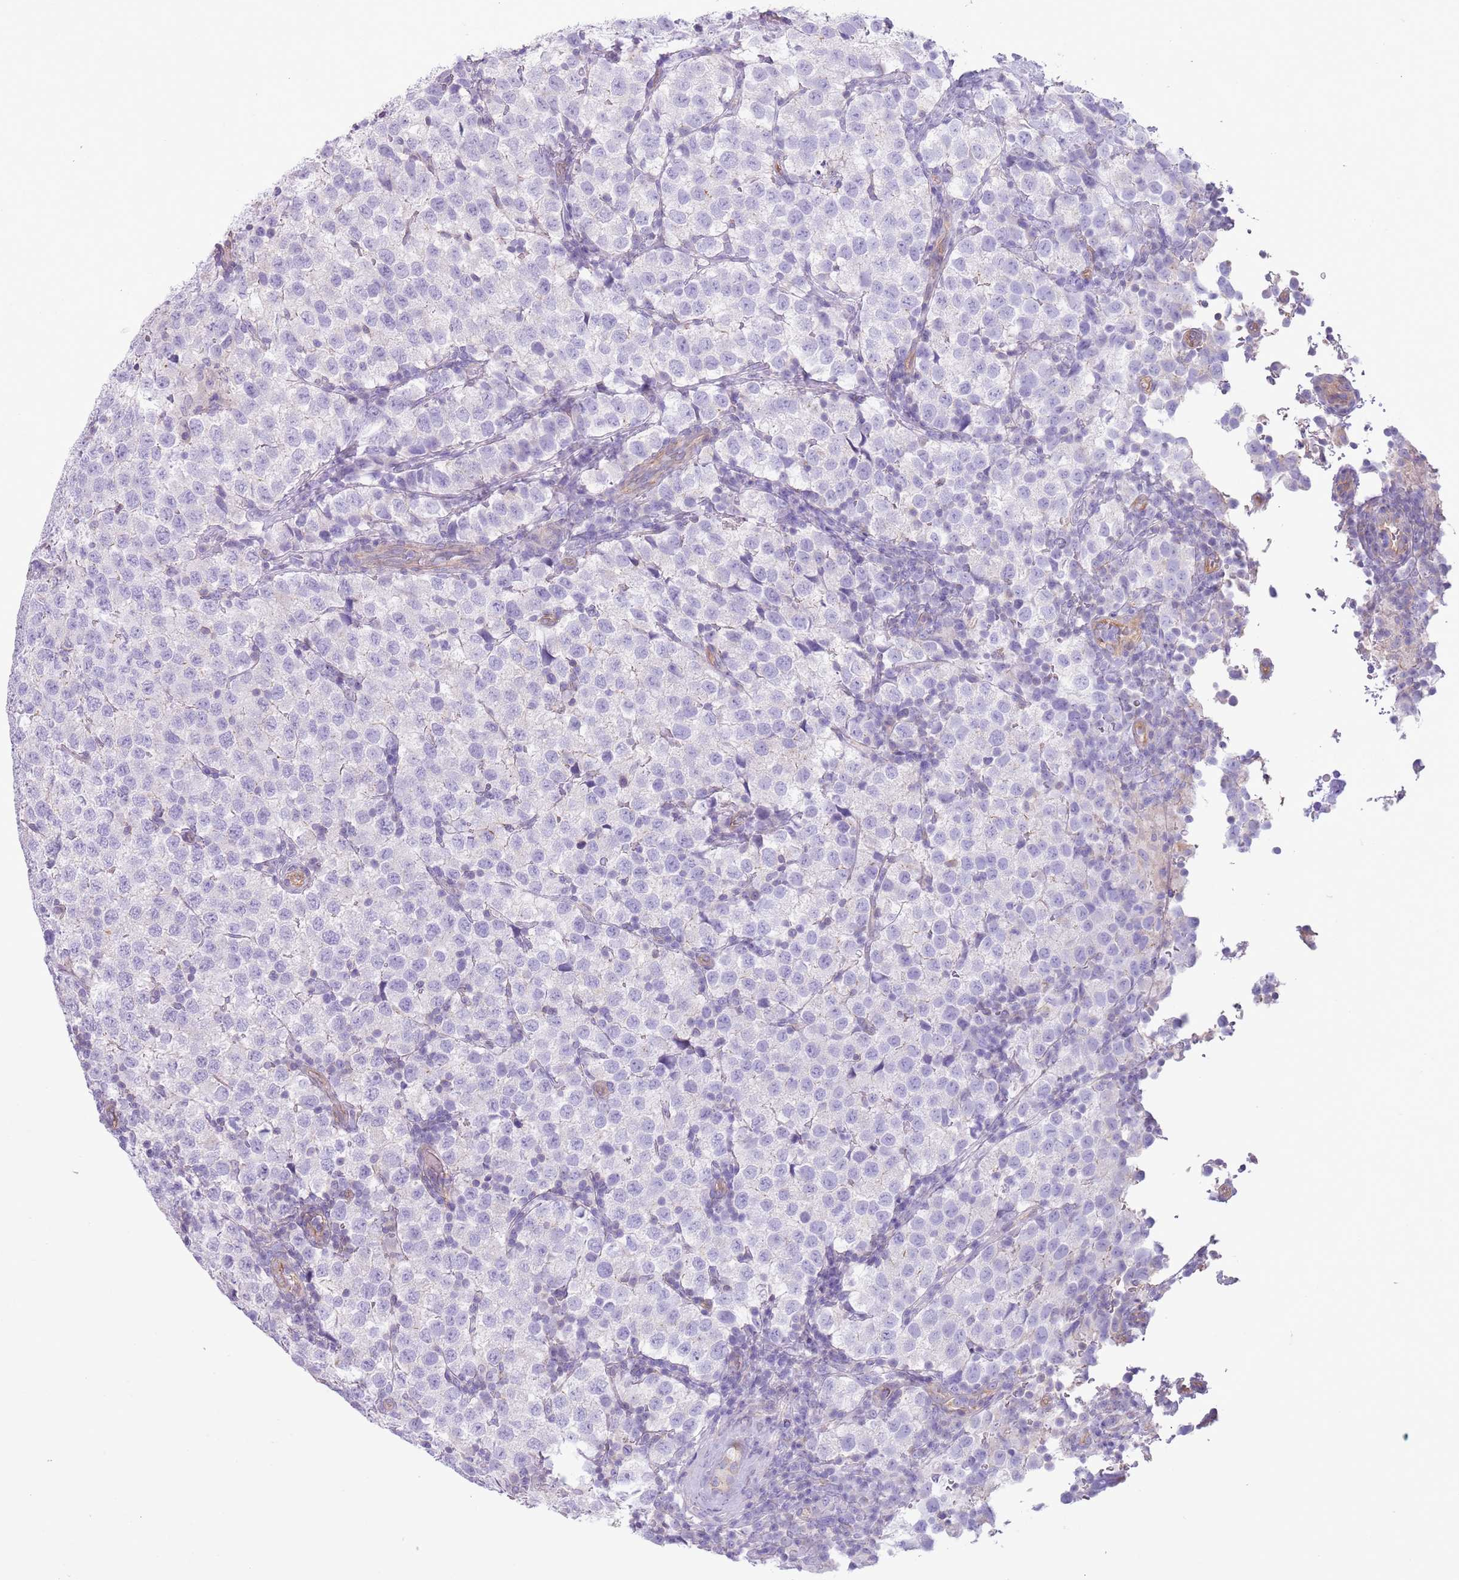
{"staining": {"intensity": "negative", "quantity": "none", "location": "none"}, "tissue": "testis cancer", "cell_type": "Tumor cells", "image_type": "cancer", "snomed": [{"axis": "morphology", "description": "Seminoma, NOS"}, {"axis": "topography", "description": "Testis"}], "caption": "A histopathology image of testis seminoma stained for a protein shows no brown staining in tumor cells.", "gene": "RBP3", "patient": {"sex": "male", "age": 34}}